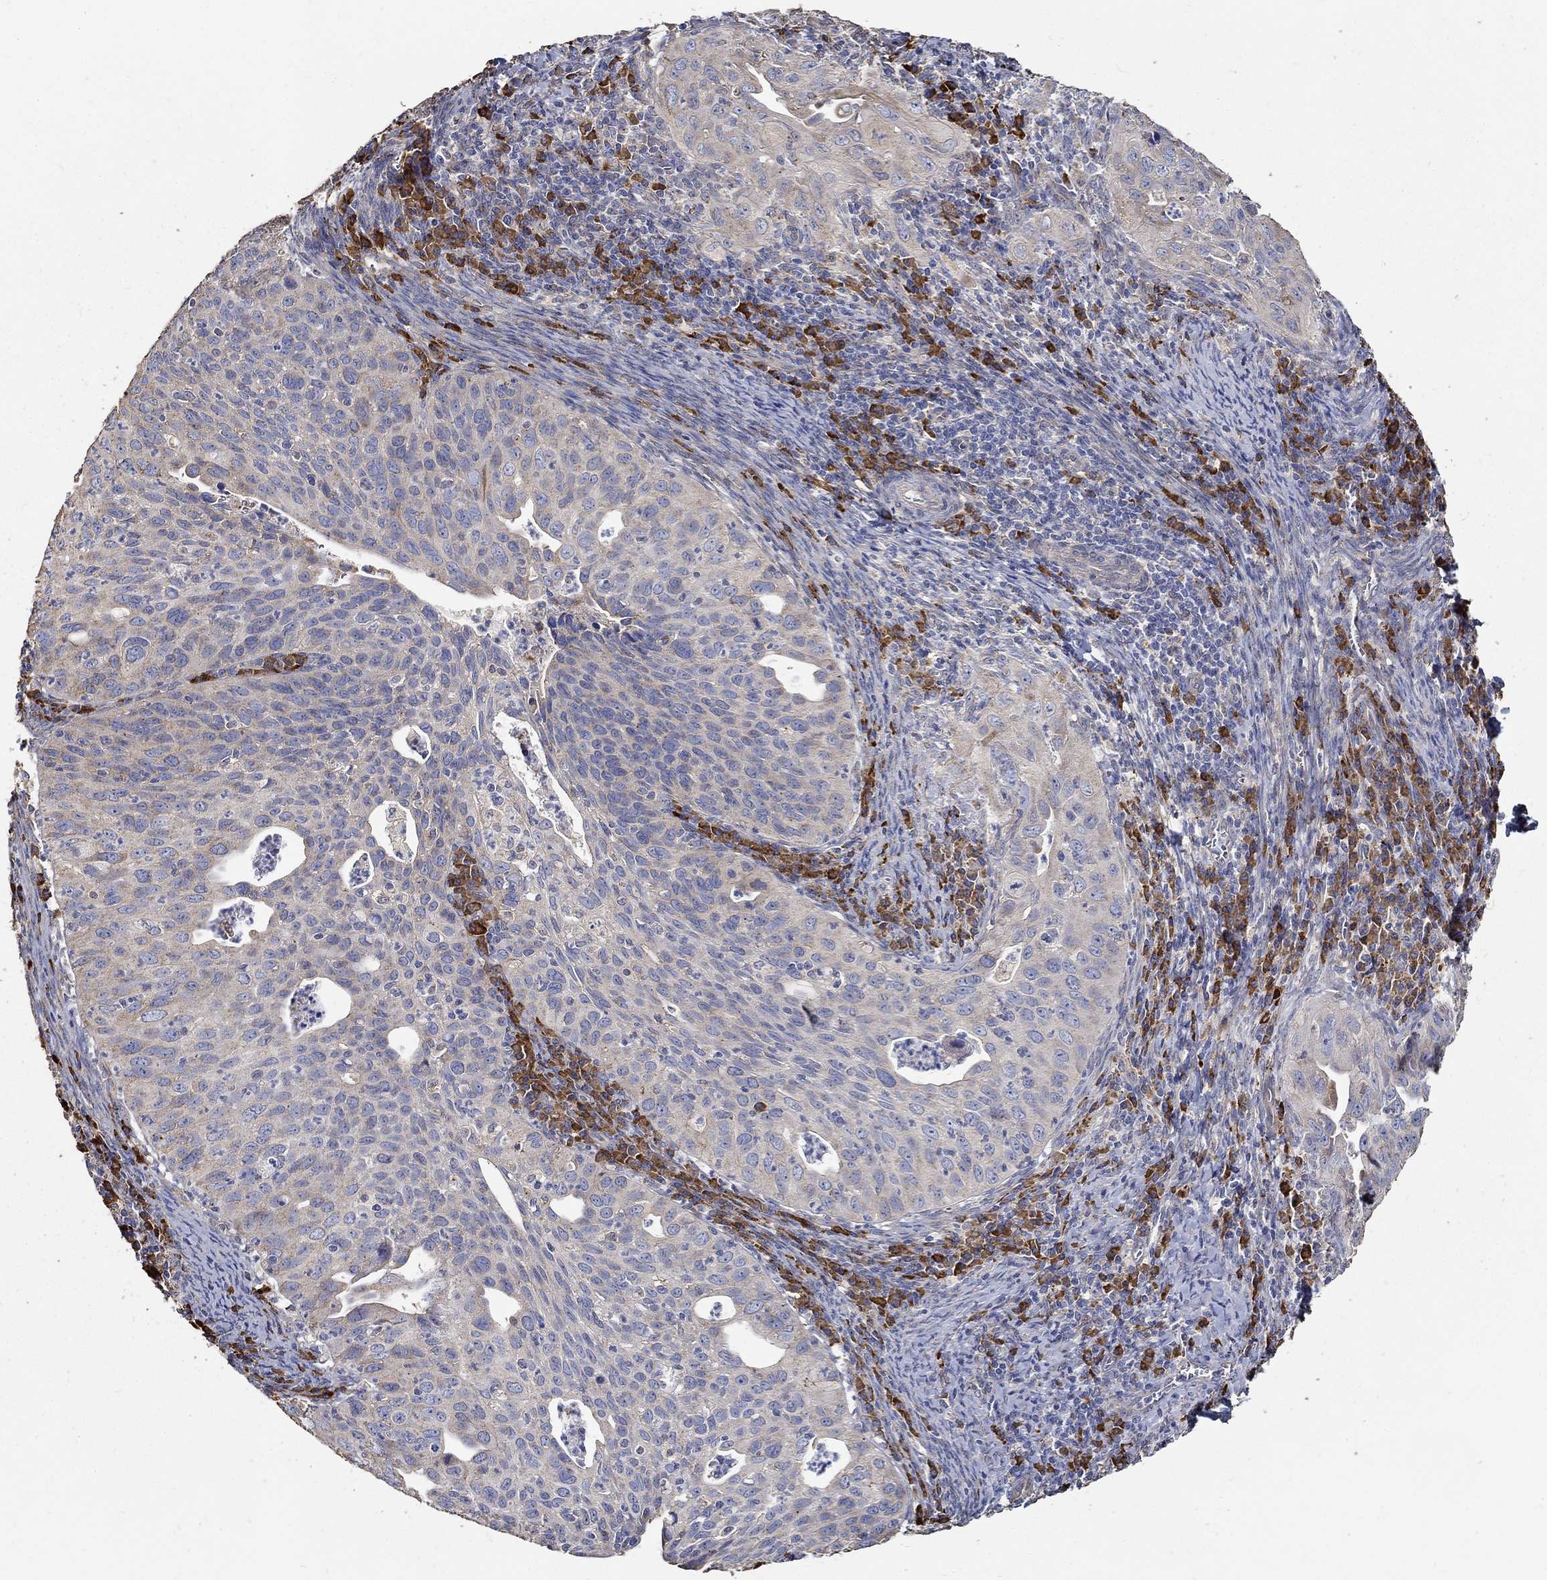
{"staining": {"intensity": "negative", "quantity": "none", "location": "none"}, "tissue": "cervical cancer", "cell_type": "Tumor cells", "image_type": "cancer", "snomed": [{"axis": "morphology", "description": "Squamous cell carcinoma, NOS"}, {"axis": "topography", "description": "Cervix"}], "caption": "This is an immunohistochemistry (IHC) image of cervical cancer. There is no positivity in tumor cells.", "gene": "EMILIN3", "patient": {"sex": "female", "age": 26}}